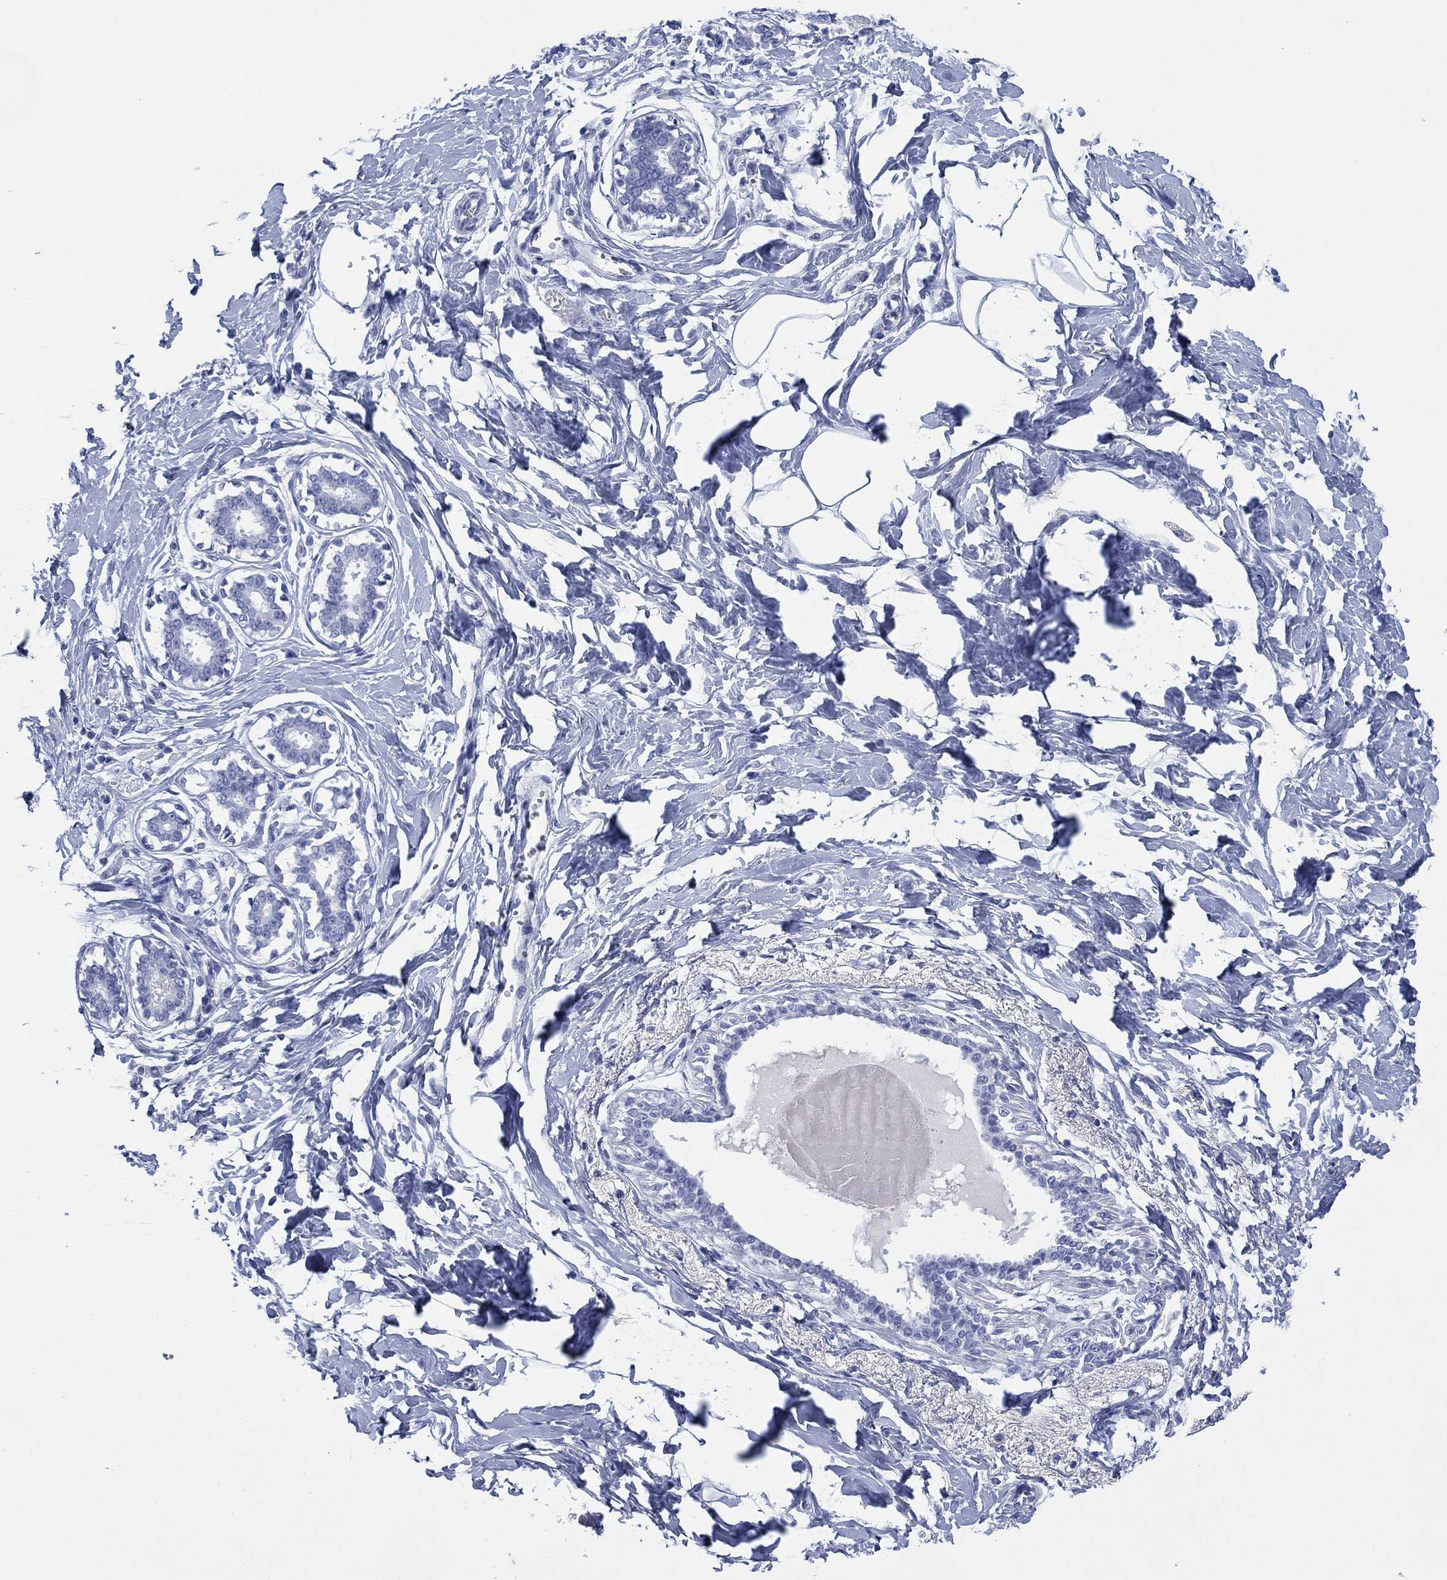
{"staining": {"intensity": "negative", "quantity": "none", "location": "none"}, "tissue": "breast", "cell_type": "Adipocytes", "image_type": "normal", "snomed": [{"axis": "morphology", "description": "Normal tissue, NOS"}, {"axis": "morphology", "description": "Lobular carcinoma, in situ"}, {"axis": "topography", "description": "Breast"}], "caption": "The micrograph reveals no significant positivity in adipocytes of breast. Nuclei are stained in blue.", "gene": "SIGLECL1", "patient": {"sex": "female", "age": 35}}